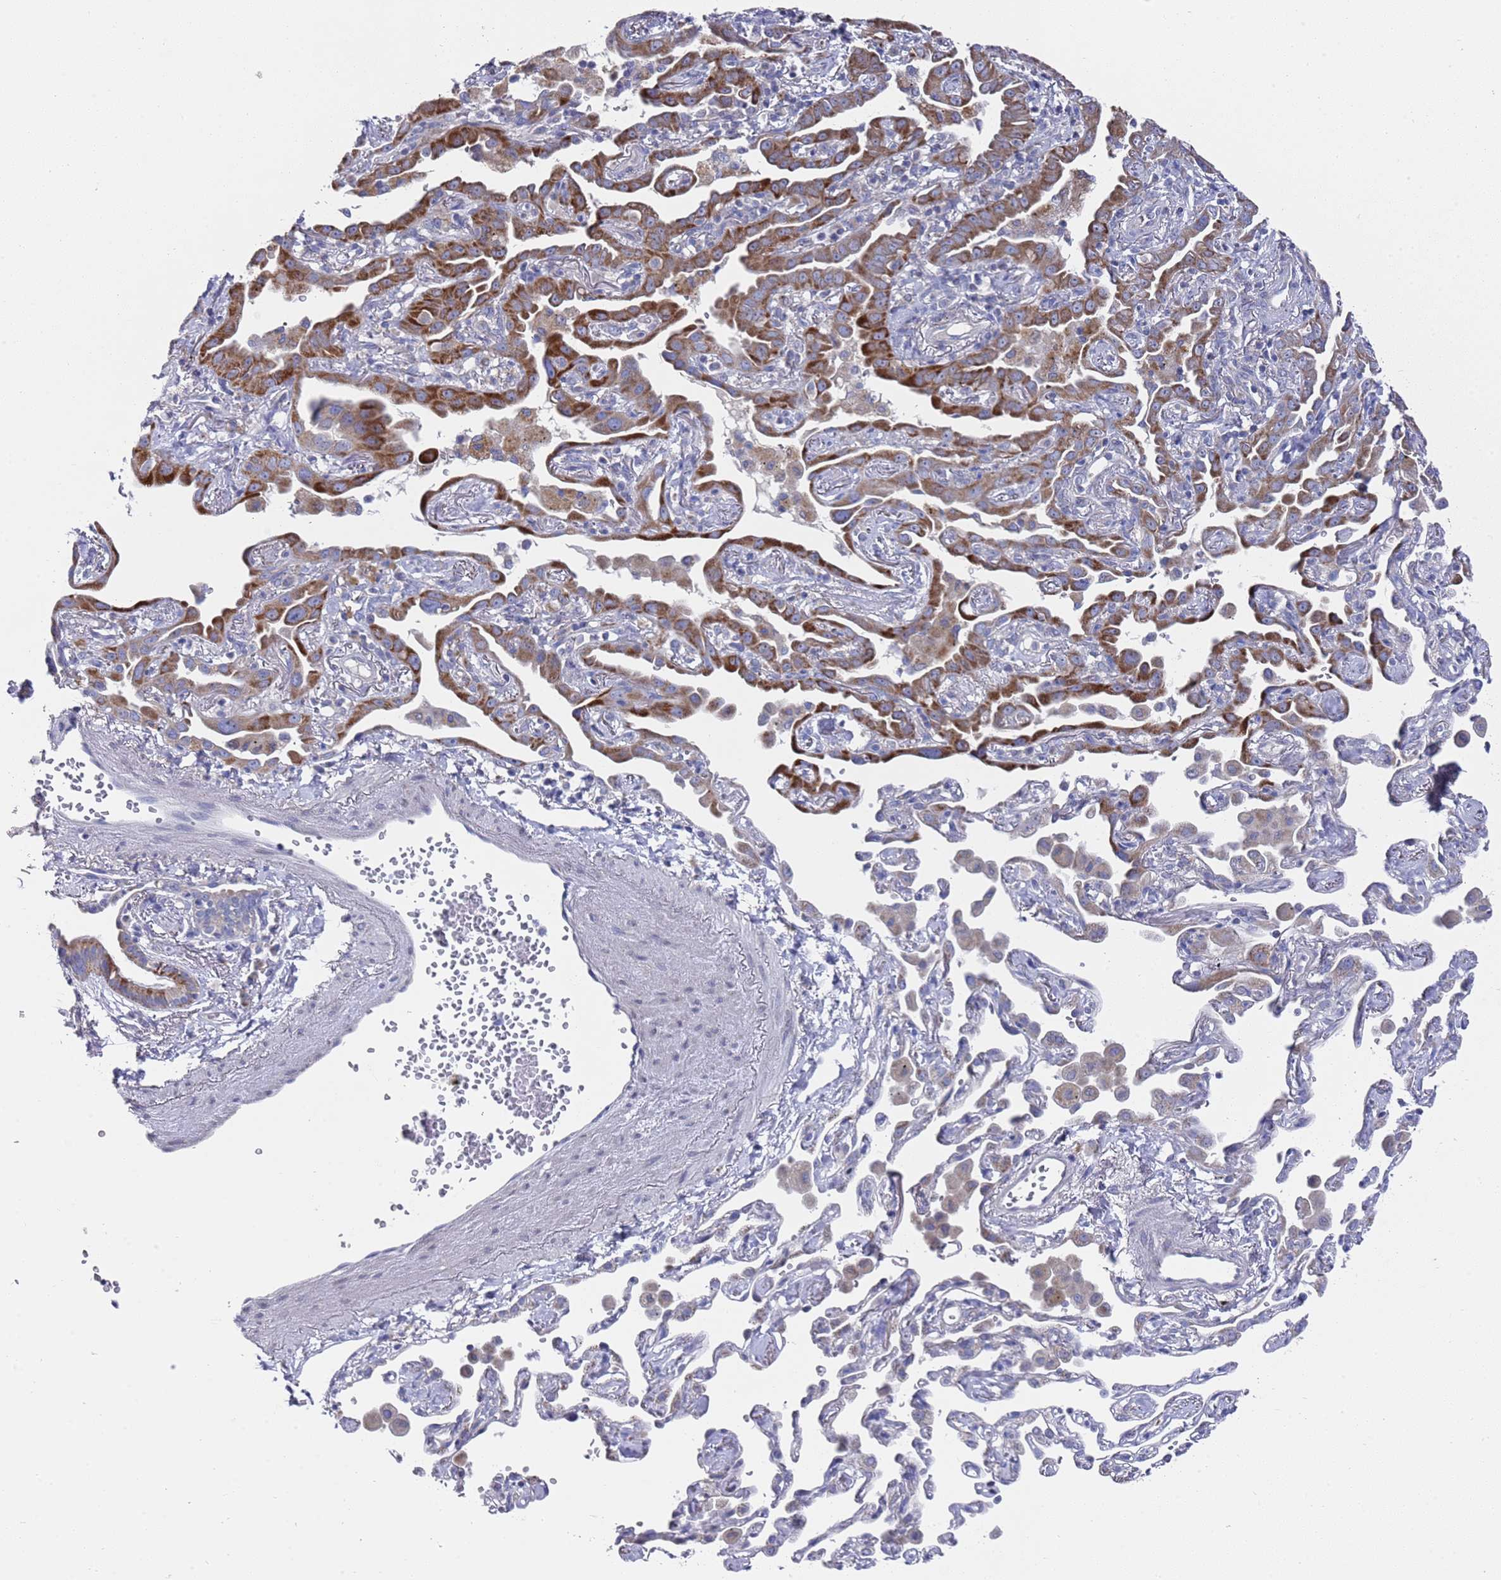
{"staining": {"intensity": "strong", "quantity": ">75%", "location": "cytoplasmic/membranous"}, "tissue": "lung cancer", "cell_type": "Tumor cells", "image_type": "cancer", "snomed": [{"axis": "morphology", "description": "Adenocarcinoma, NOS"}, {"axis": "topography", "description": "Lung"}], "caption": "A brown stain highlights strong cytoplasmic/membranous positivity of a protein in human adenocarcinoma (lung) tumor cells. (Stains: DAB in brown, nuclei in blue, Microscopy: brightfield microscopy at high magnification).", "gene": "NPEPPS", "patient": {"sex": "male", "age": 67}}